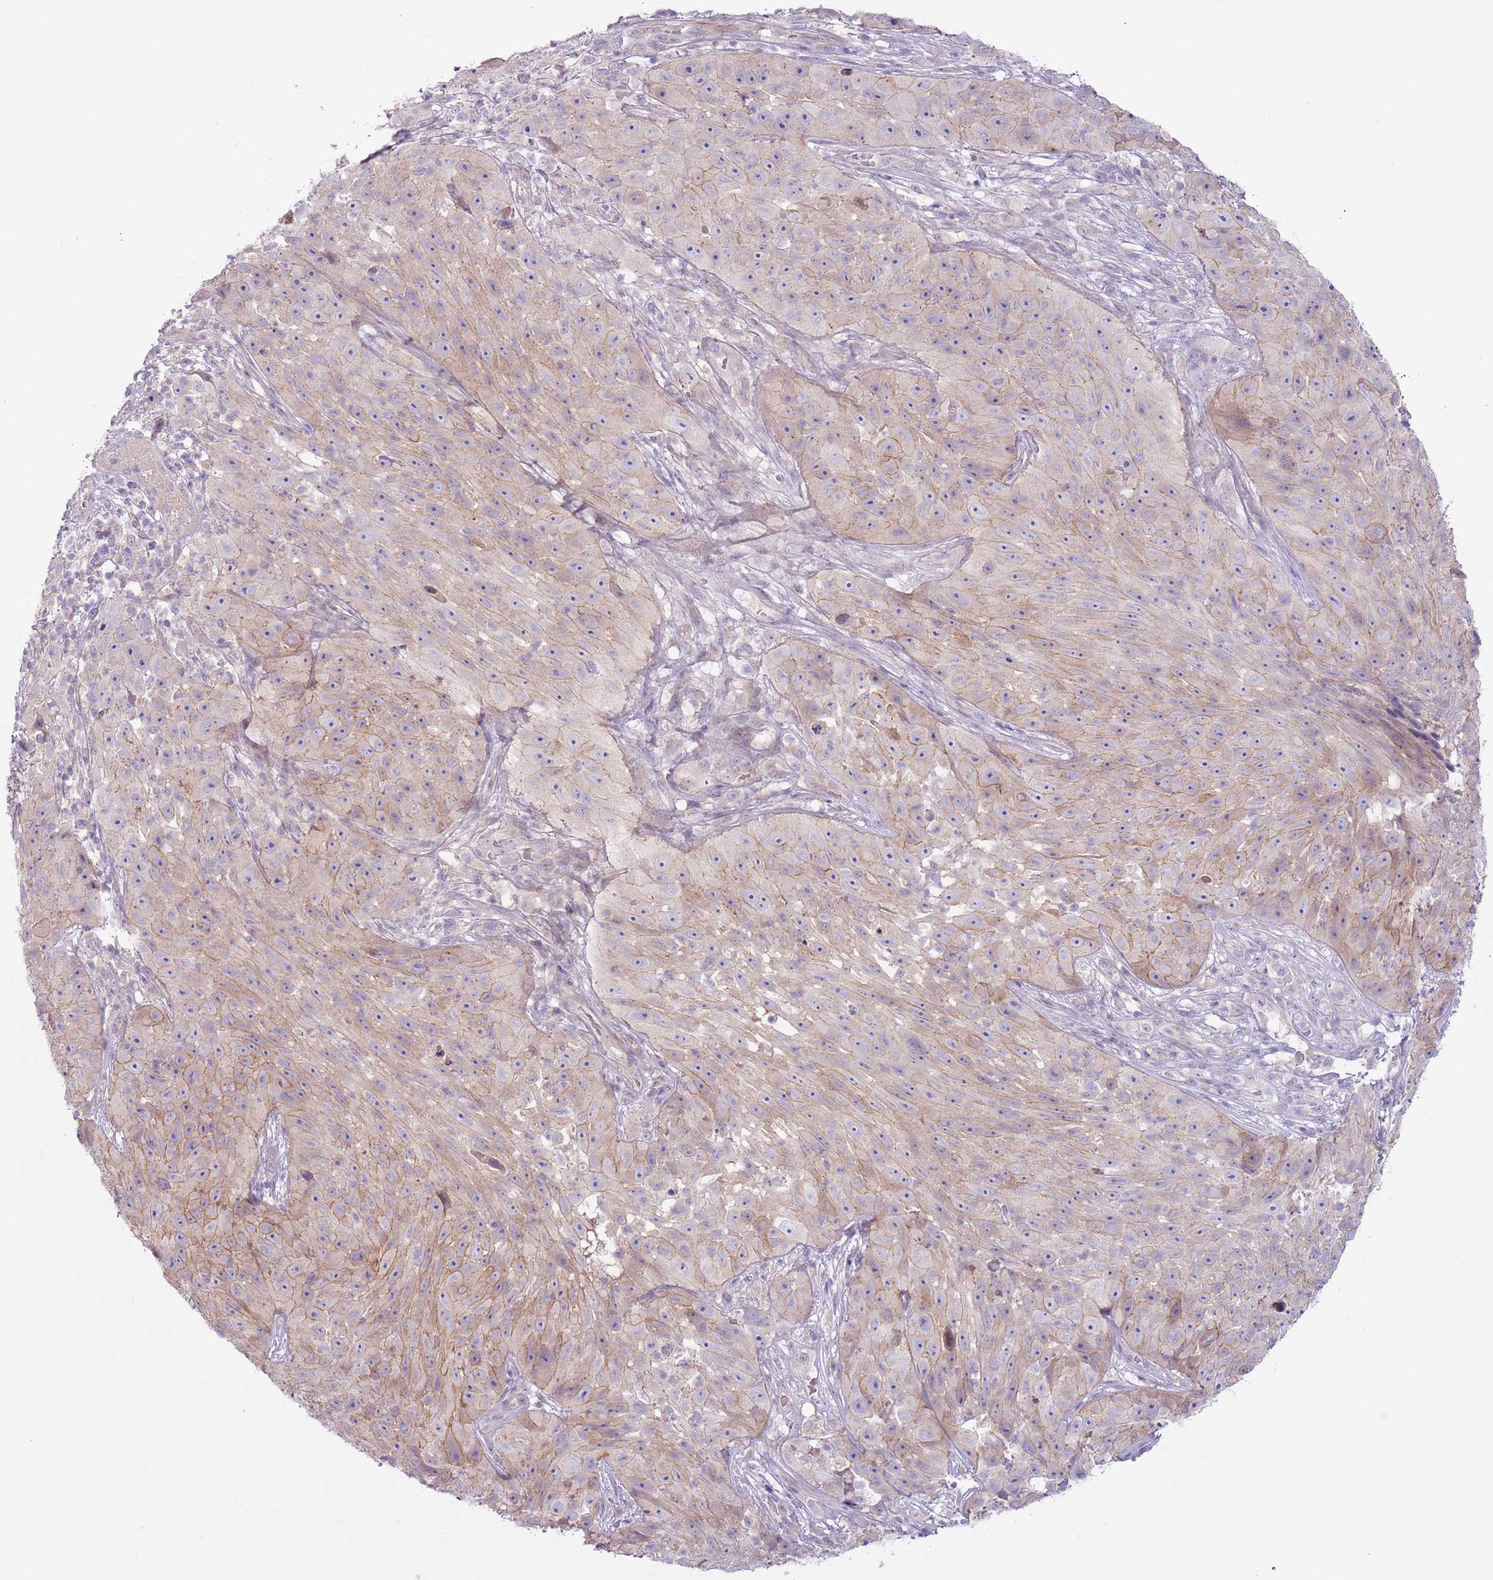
{"staining": {"intensity": "moderate", "quantity": "25%-75%", "location": "cytoplasmic/membranous"}, "tissue": "skin cancer", "cell_type": "Tumor cells", "image_type": "cancer", "snomed": [{"axis": "morphology", "description": "Squamous cell carcinoma, NOS"}, {"axis": "topography", "description": "Skin"}], "caption": "Tumor cells show medium levels of moderate cytoplasmic/membranous positivity in about 25%-75% of cells in skin cancer. (Stains: DAB in brown, nuclei in blue, Microscopy: brightfield microscopy at high magnification).", "gene": "MRO", "patient": {"sex": "female", "age": 87}}